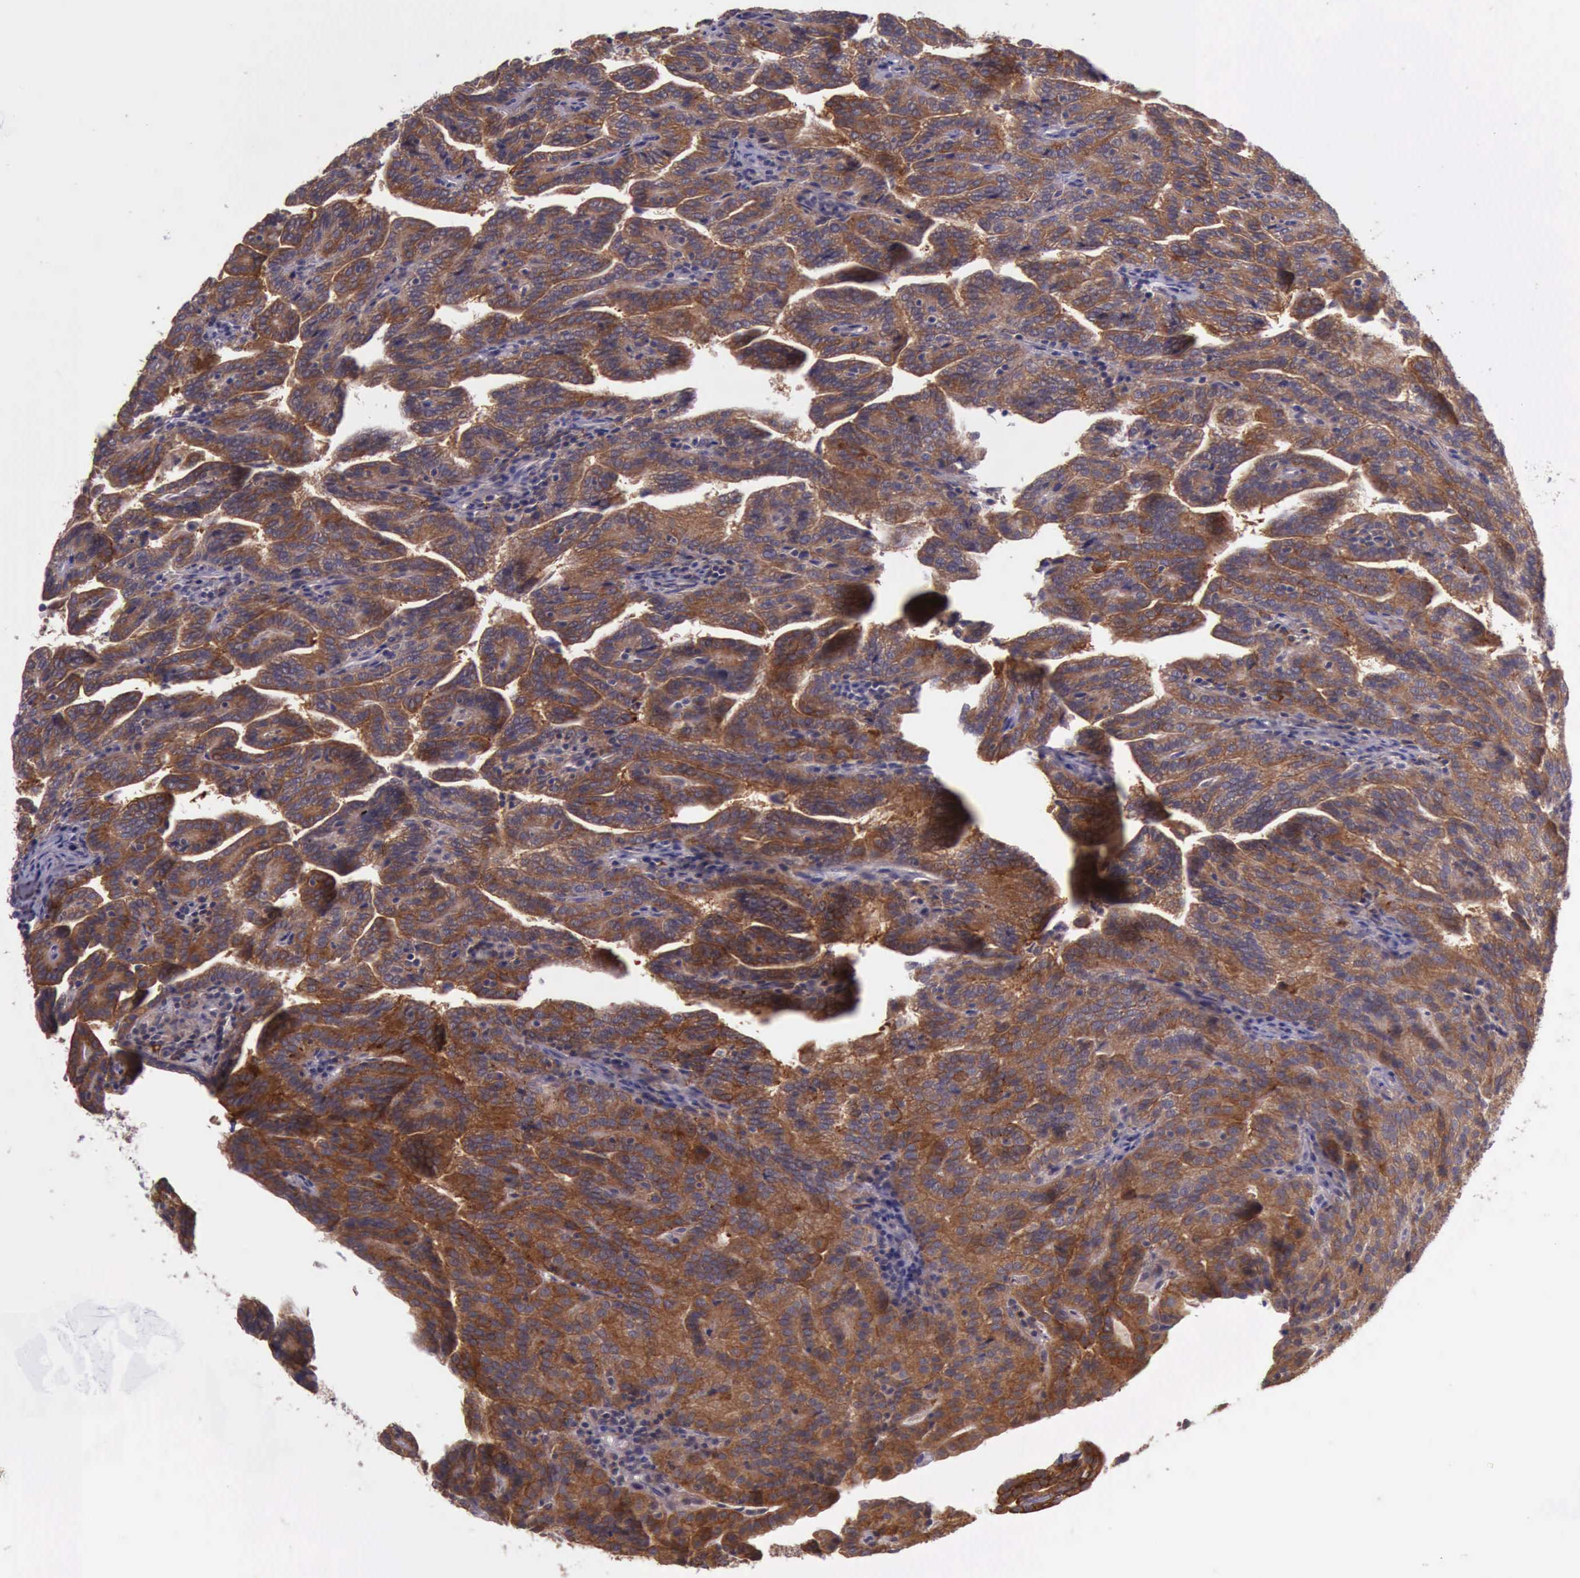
{"staining": {"intensity": "strong", "quantity": ">75%", "location": "cytoplasmic/membranous"}, "tissue": "renal cancer", "cell_type": "Tumor cells", "image_type": "cancer", "snomed": [{"axis": "morphology", "description": "Adenocarcinoma, NOS"}, {"axis": "topography", "description": "Kidney"}], "caption": "High-magnification brightfield microscopy of renal adenocarcinoma stained with DAB (brown) and counterstained with hematoxylin (blue). tumor cells exhibit strong cytoplasmic/membranous staining is present in approximately>75% of cells. The staining was performed using DAB, with brown indicating positive protein expression. Nuclei are stained blue with hematoxylin.", "gene": "PRICKLE3", "patient": {"sex": "male", "age": 61}}